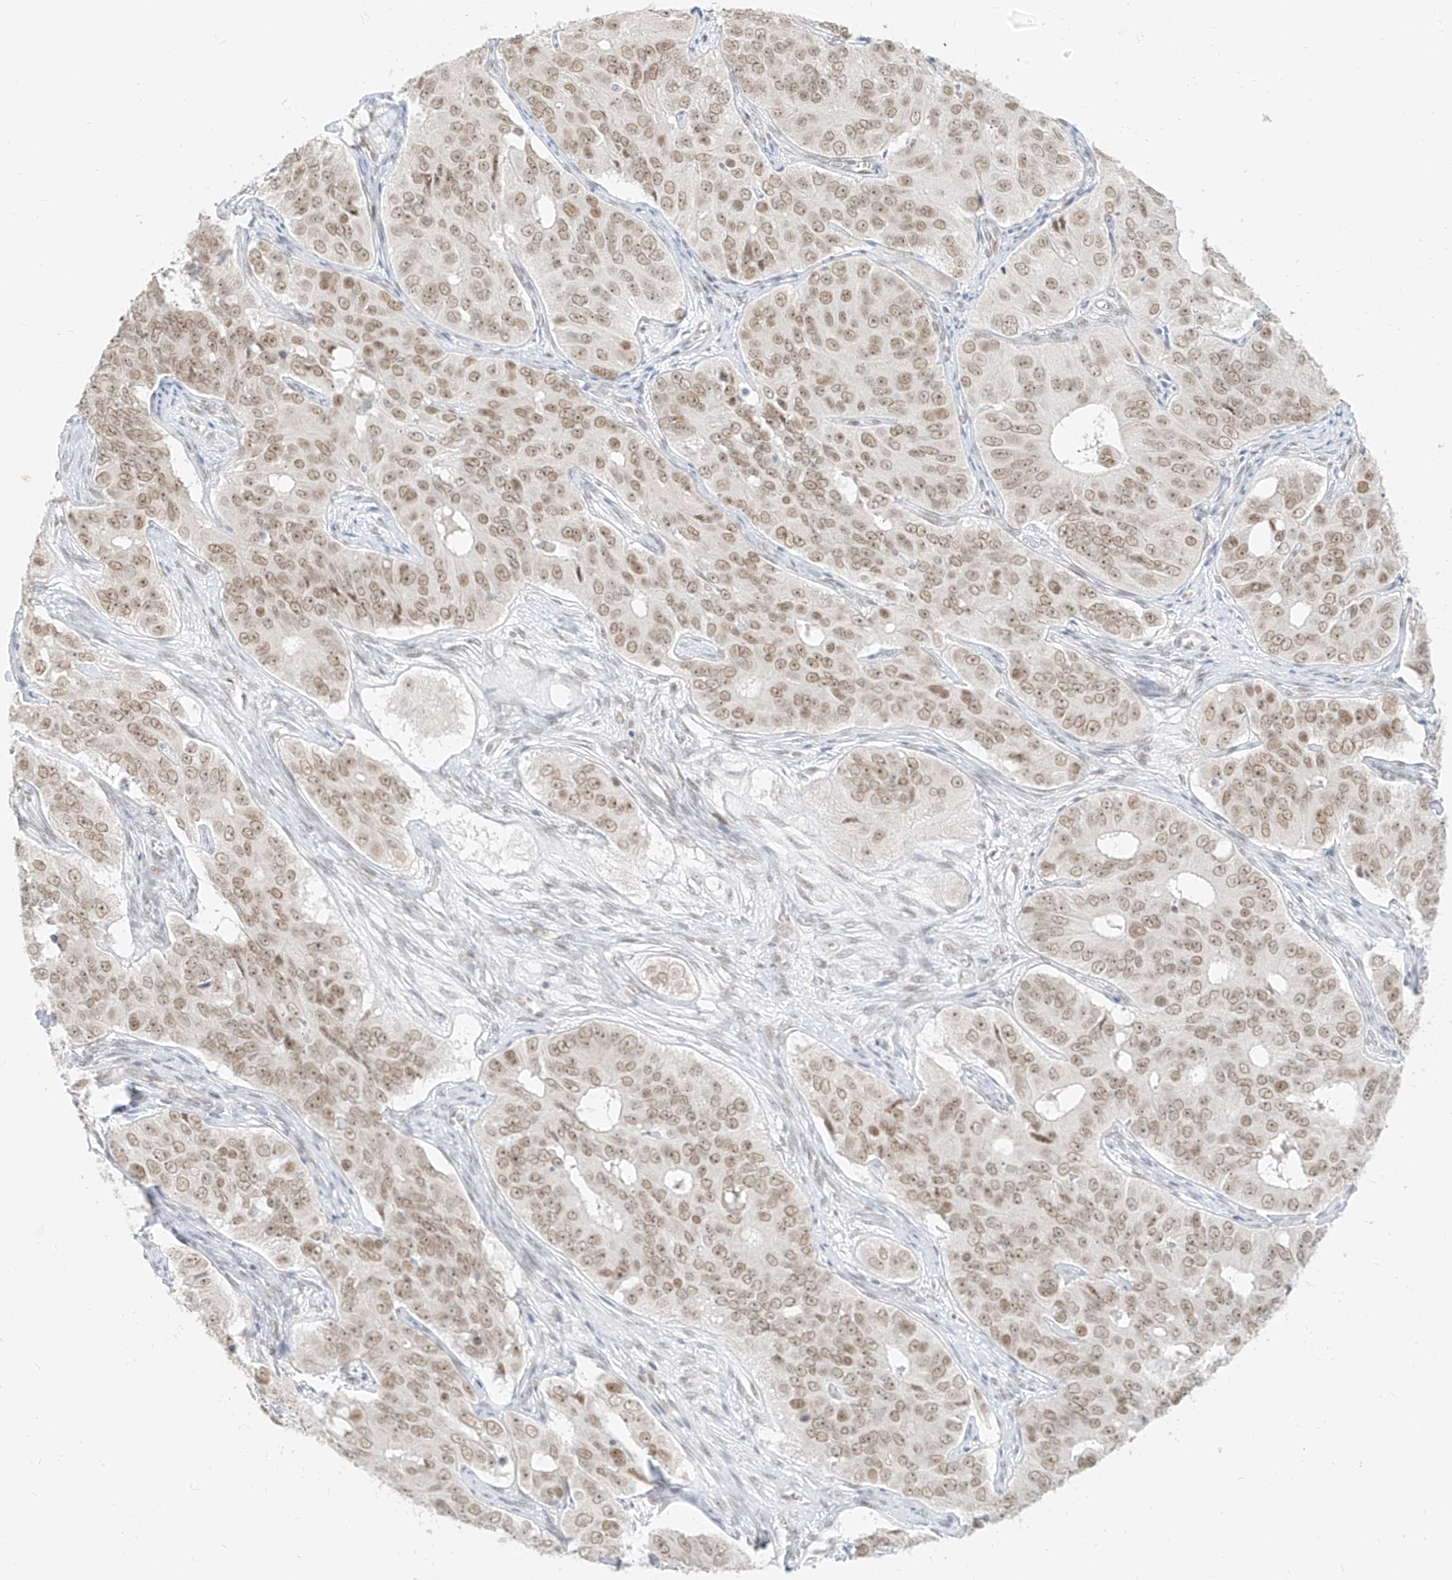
{"staining": {"intensity": "moderate", "quantity": ">75%", "location": "nuclear"}, "tissue": "ovarian cancer", "cell_type": "Tumor cells", "image_type": "cancer", "snomed": [{"axis": "morphology", "description": "Carcinoma, endometroid"}, {"axis": "topography", "description": "Ovary"}], "caption": "Endometroid carcinoma (ovarian) was stained to show a protein in brown. There is medium levels of moderate nuclear staining in approximately >75% of tumor cells. The protein of interest is shown in brown color, while the nuclei are stained blue.", "gene": "SUPT5H", "patient": {"sex": "female", "age": 51}}